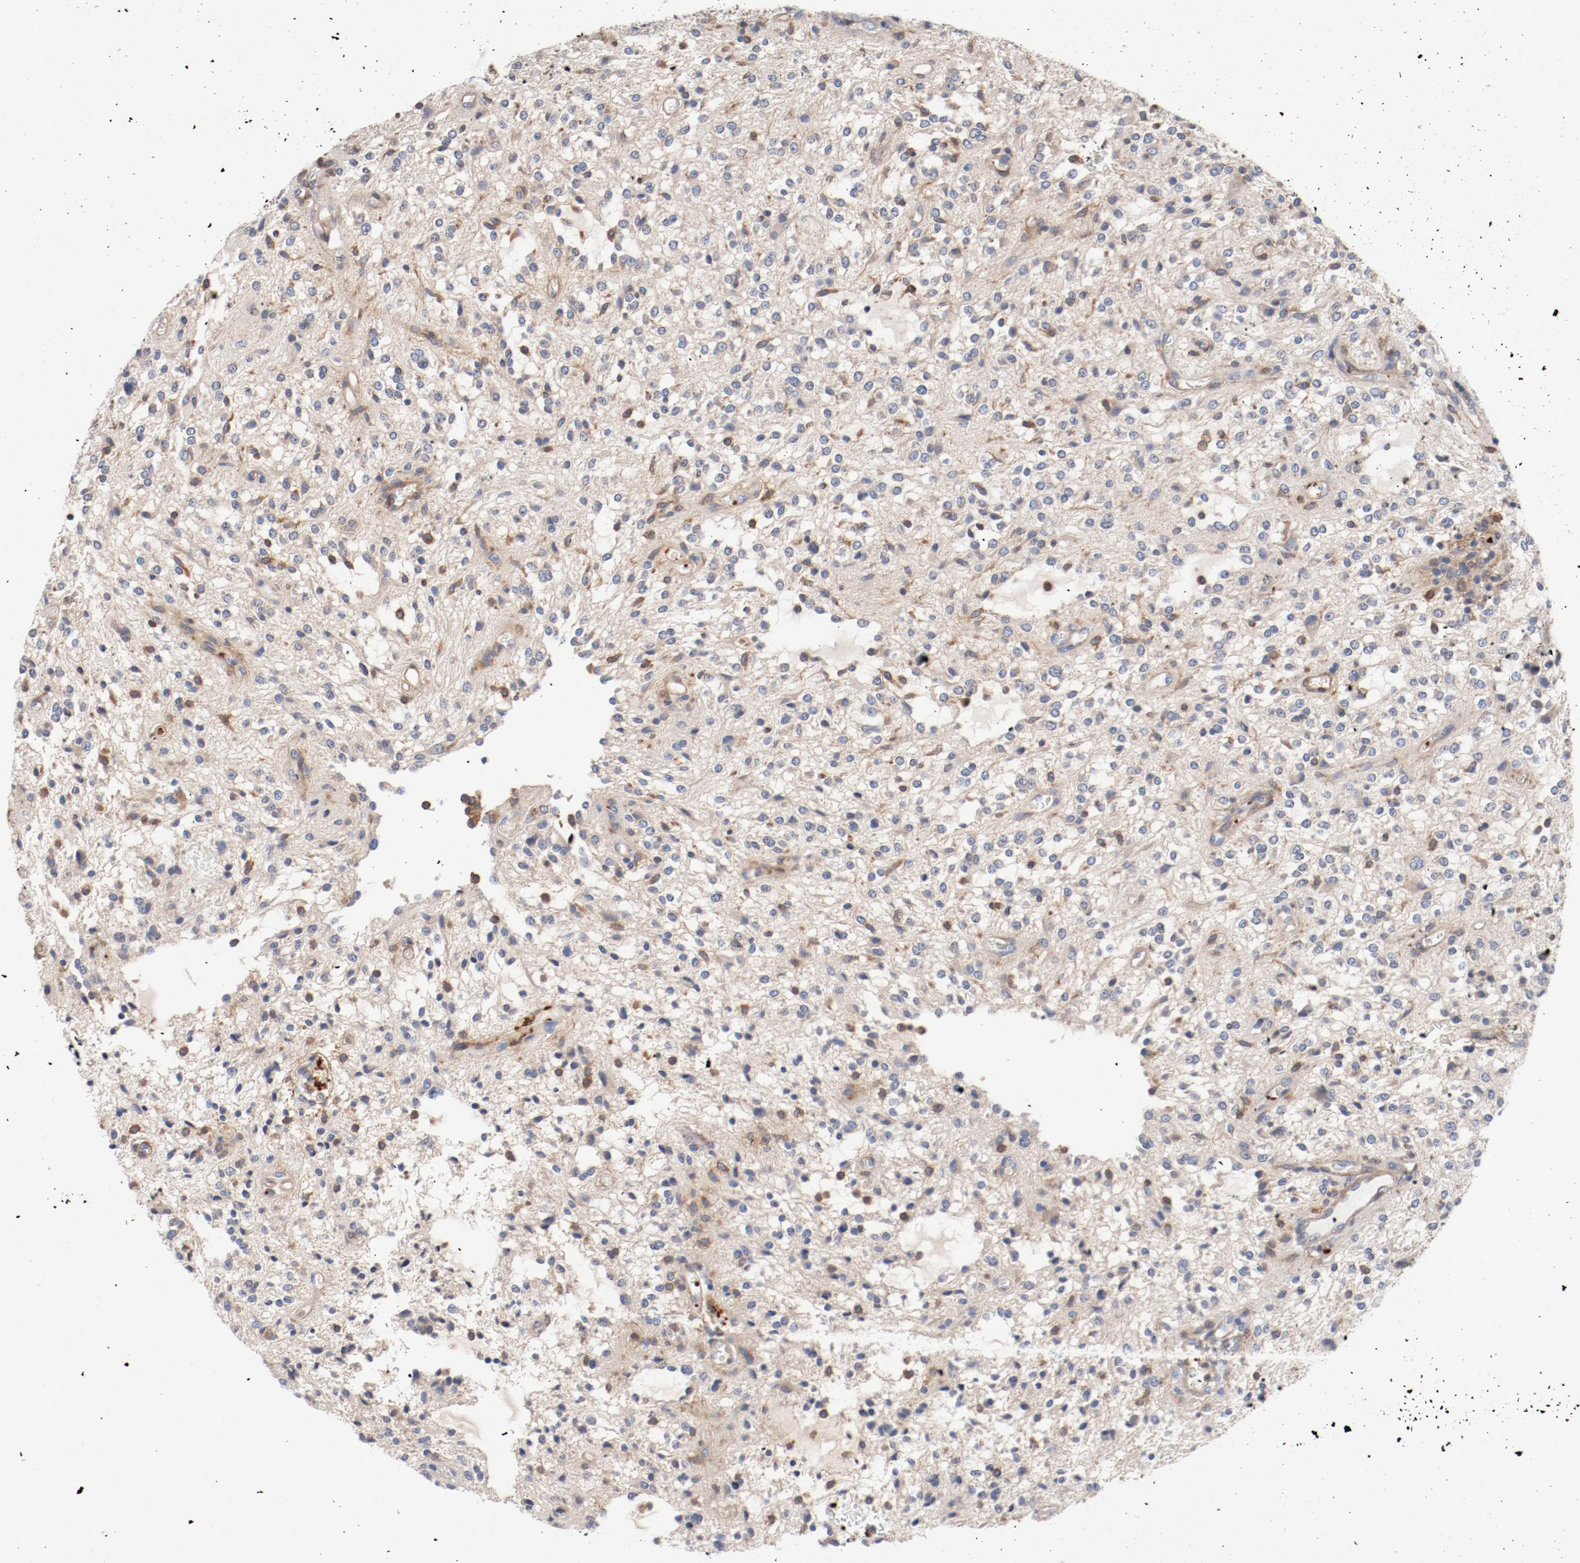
{"staining": {"intensity": "moderate", "quantity": "<25%", "location": "cytoplasmic/membranous"}, "tissue": "glioma", "cell_type": "Tumor cells", "image_type": "cancer", "snomed": [{"axis": "morphology", "description": "Glioma, malignant, NOS"}, {"axis": "topography", "description": "Cerebellum"}], "caption": "A high-resolution image shows IHC staining of glioma (malignant), which demonstrates moderate cytoplasmic/membranous positivity in about <25% of tumor cells.", "gene": "ILK", "patient": {"sex": "female", "age": 10}}